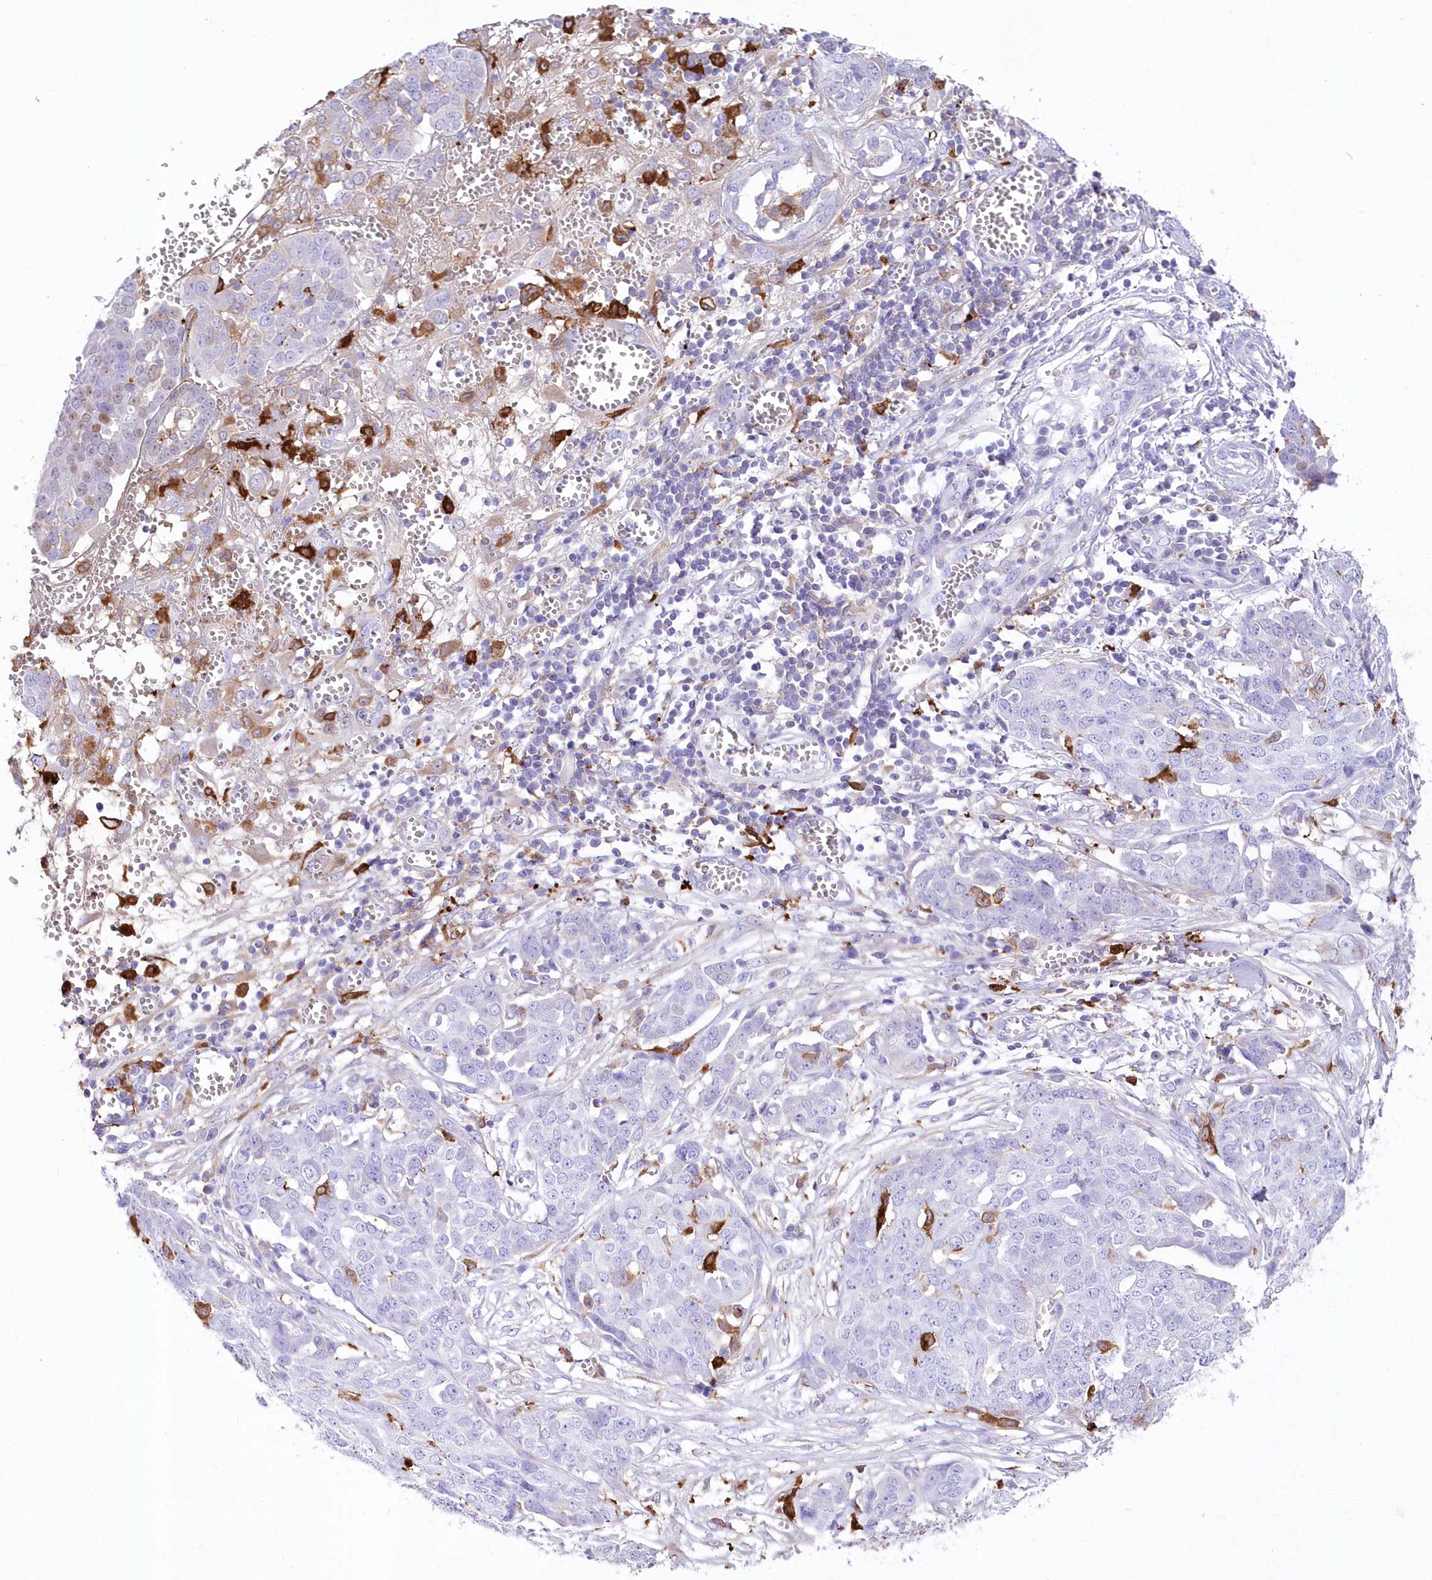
{"staining": {"intensity": "negative", "quantity": "none", "location": "none"}, "tissue": "ovarian cancer", "cell_type": "Tumor cells", "image_type": "cancer", "snomed": [{"axis": "morphology", "description": "Cystadenocarcinoma, serous, NOS"}, {"axis": "topography", "description": "Soft tissue"}, {"axis": "topography", "description": "Ovary"}], "caption": "There is no significant positivity in tumor cells of ovarian cancer (serous cystadenocarcinoma).", "gene": "DNAJC19", "patient": {"sex": "female", "age": 57}}